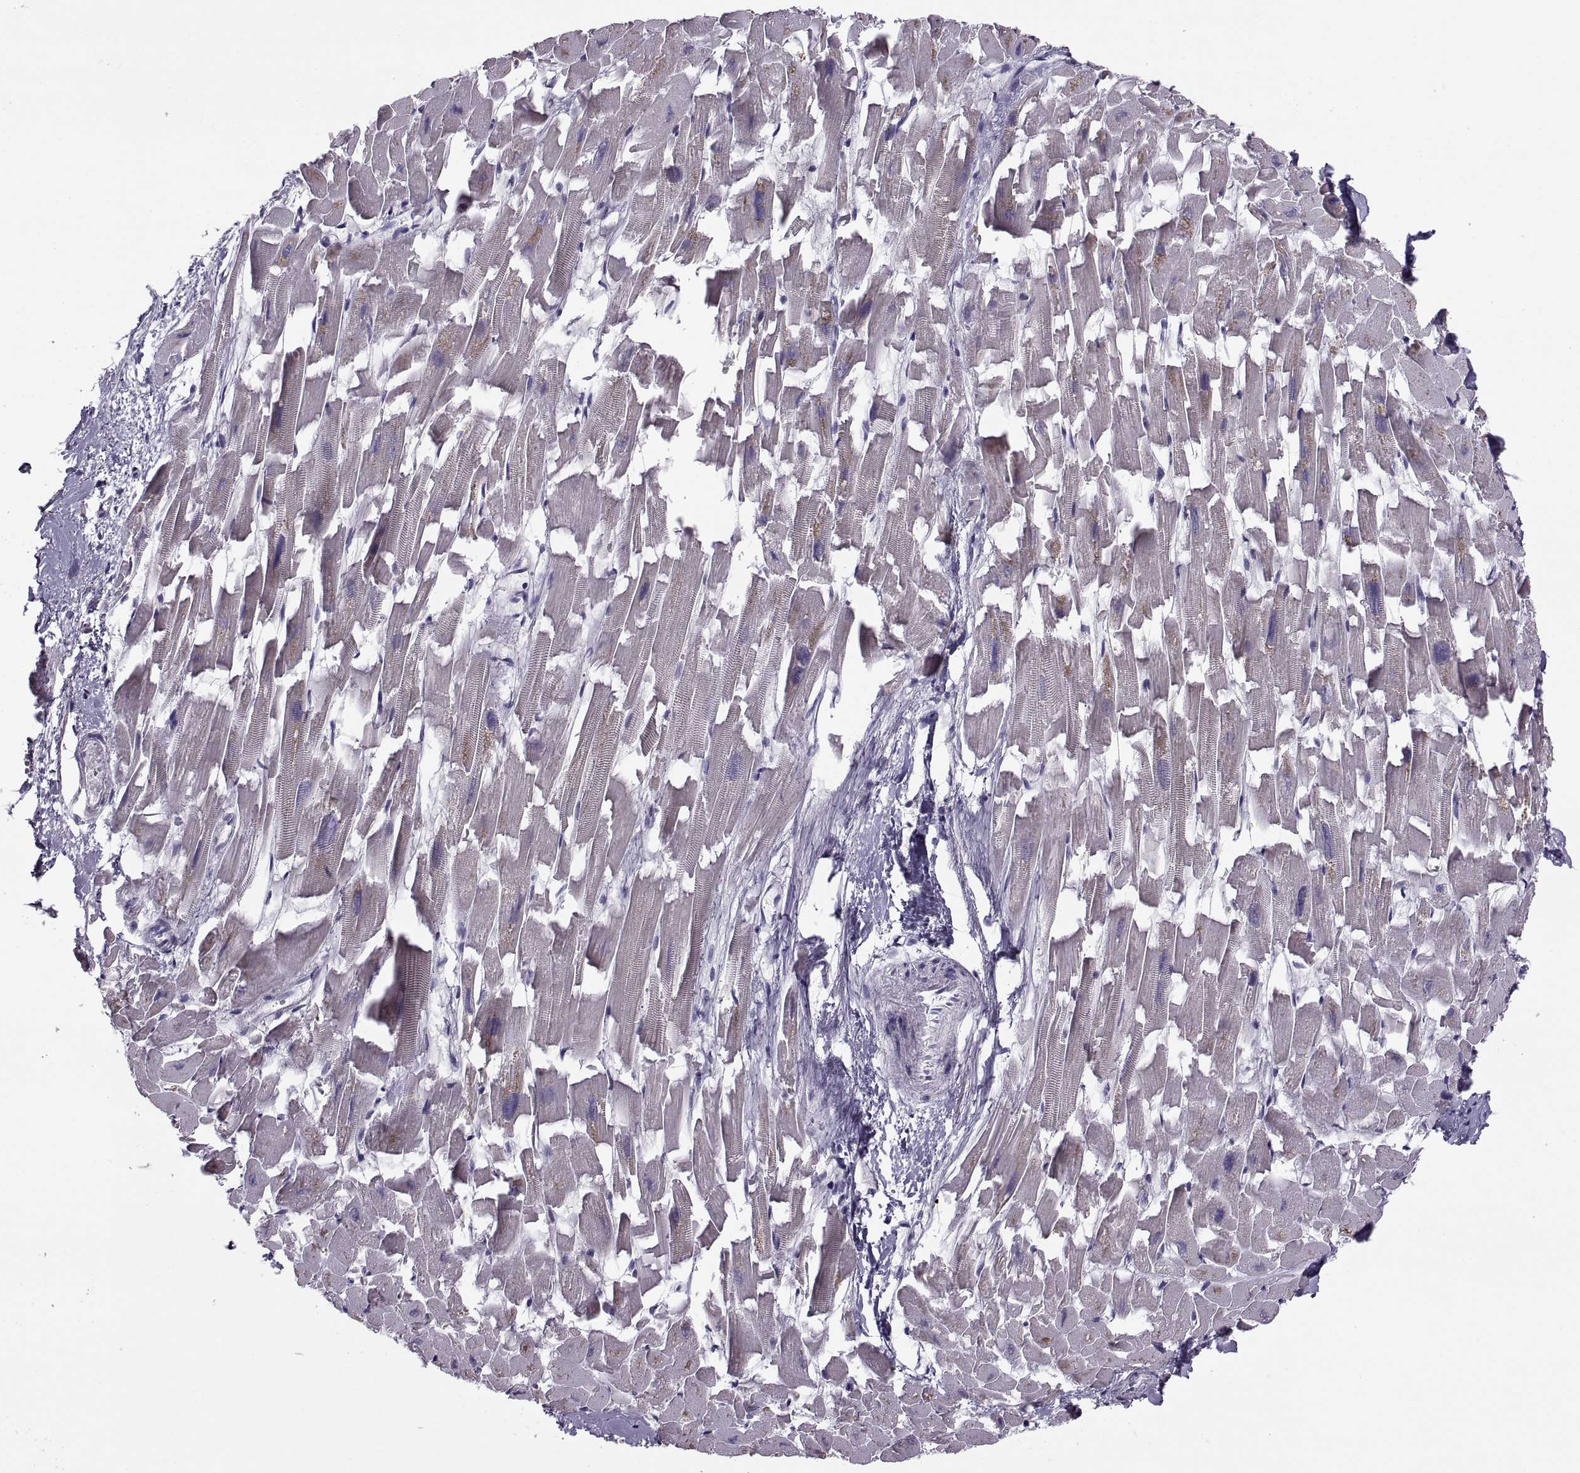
{"staining": {"intensity": "negative", "quantity": "none", "location": "none"}, "tissue": "heart muscle", "cell_type": "Cardiomyocytes", "image_type": "normal", "snomed": [{"axis": "morphology", "description": "Normal tissue, NOS"}, {"axis": "topography", "description": "Heart"}], "caption": "A high-resolution micrograph shows immunohistochemistry (IHC) staining of unremarkable heart muscle, which exhibits no significant positivity in cardiomyocytes. Nuclei are stained in blue.", "gene": "MAGEB1", "patient": {"sex": "female", "age": 64}}